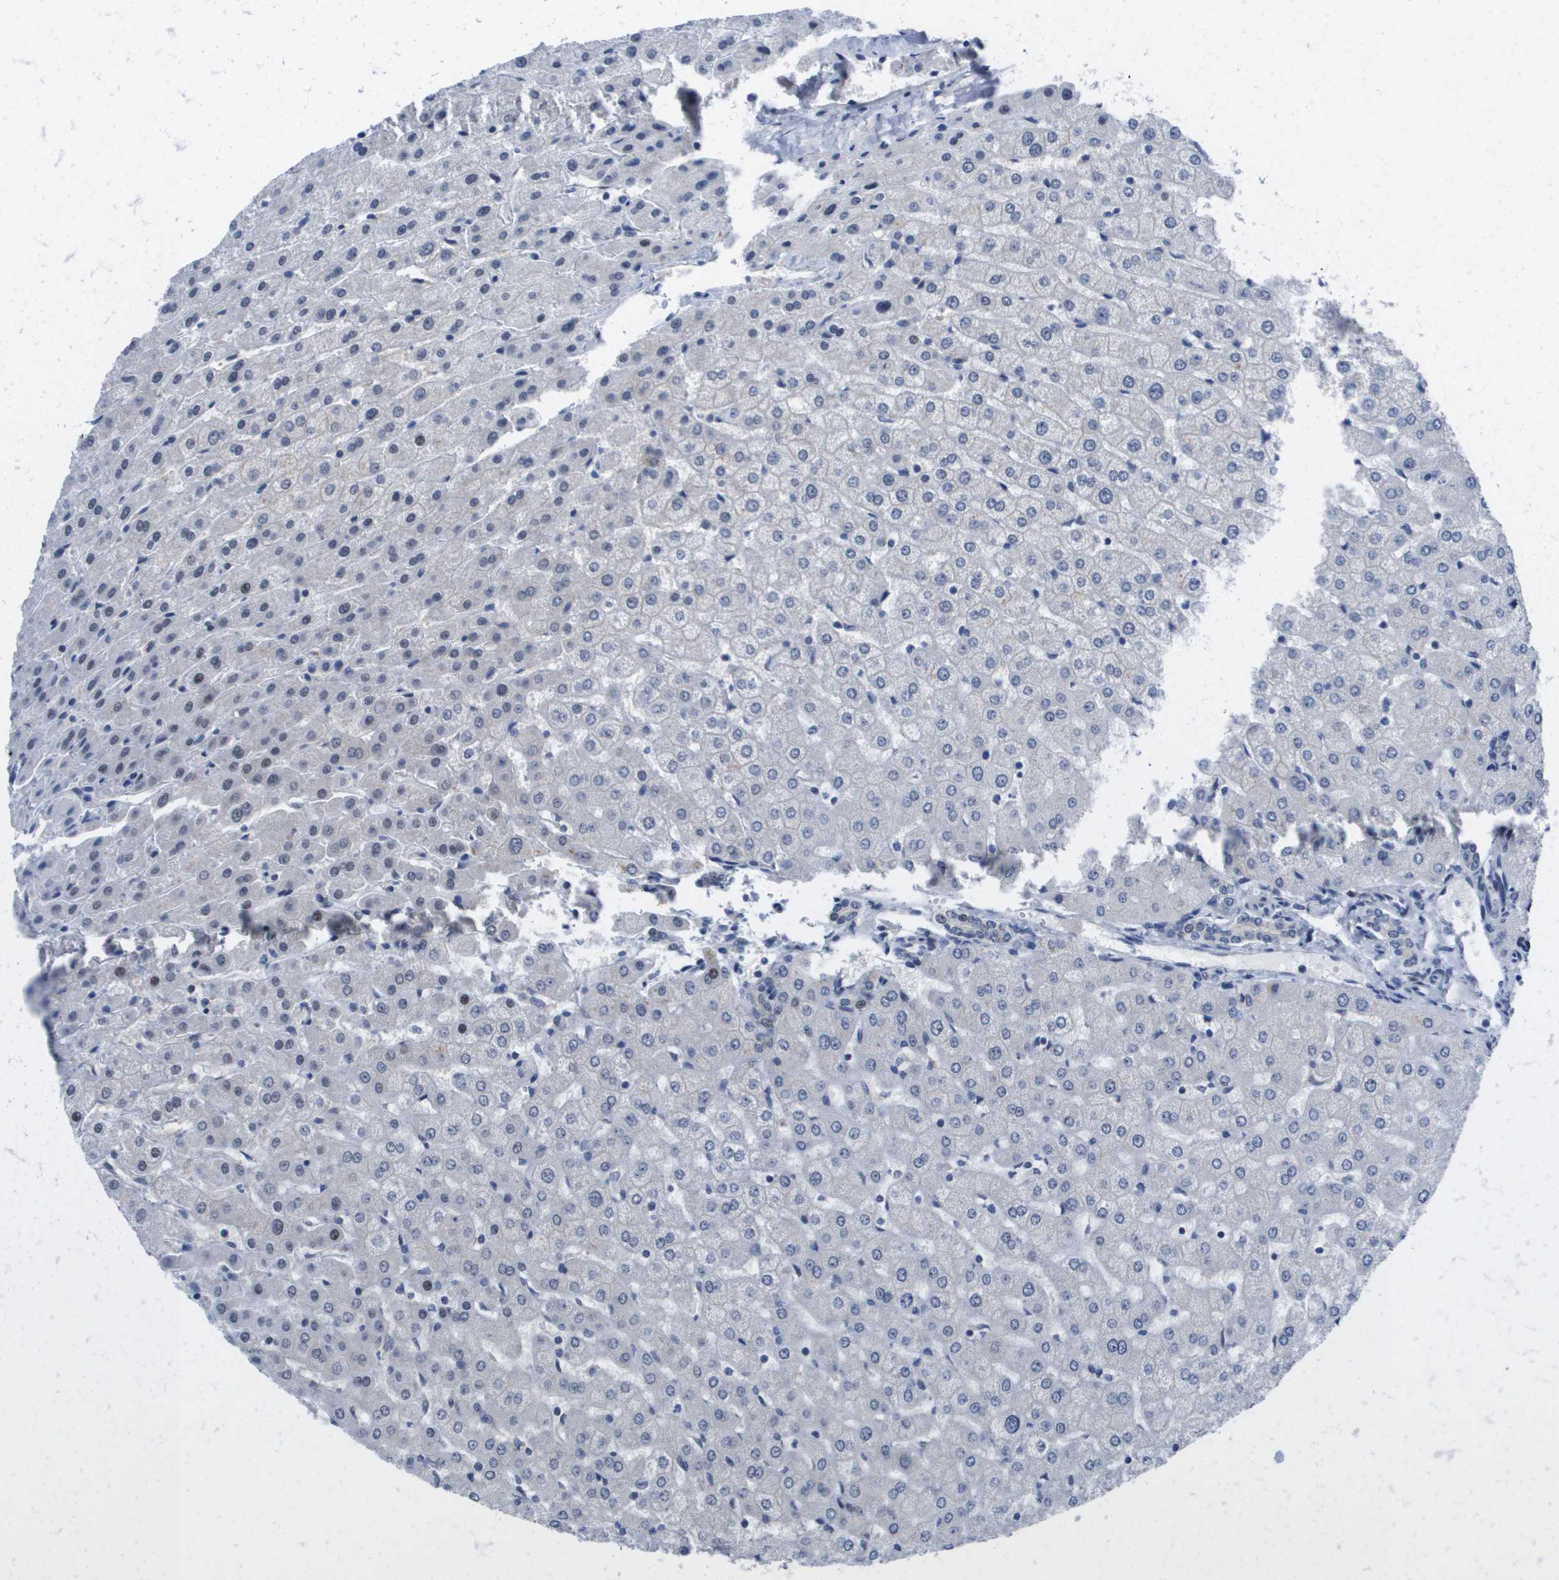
{"staining": {"intensity": "weak", "quantity": "<25%", "location": "nuclear"}, "tissue": "liver", "cell_type": "Cholangiocytes", "image_type": "normal", "snomed": [{"axis": "morphology", "description": "Normal tissue, NOS"}, {"axis": "morphology", "description": "Fibrosis, NOS"}, {"axis": "topography", "description": "Liver"}], "caption": "Histopathology image shows no significant protein positivity in cholangiocytes of normal liver. (Stains: DAB IHC with hematoxylin counter stain, Microscopy: brightfield microscopy at high magnification).", "gene": "FKBP4", "patient": {"sex": "female", "age": 29}}